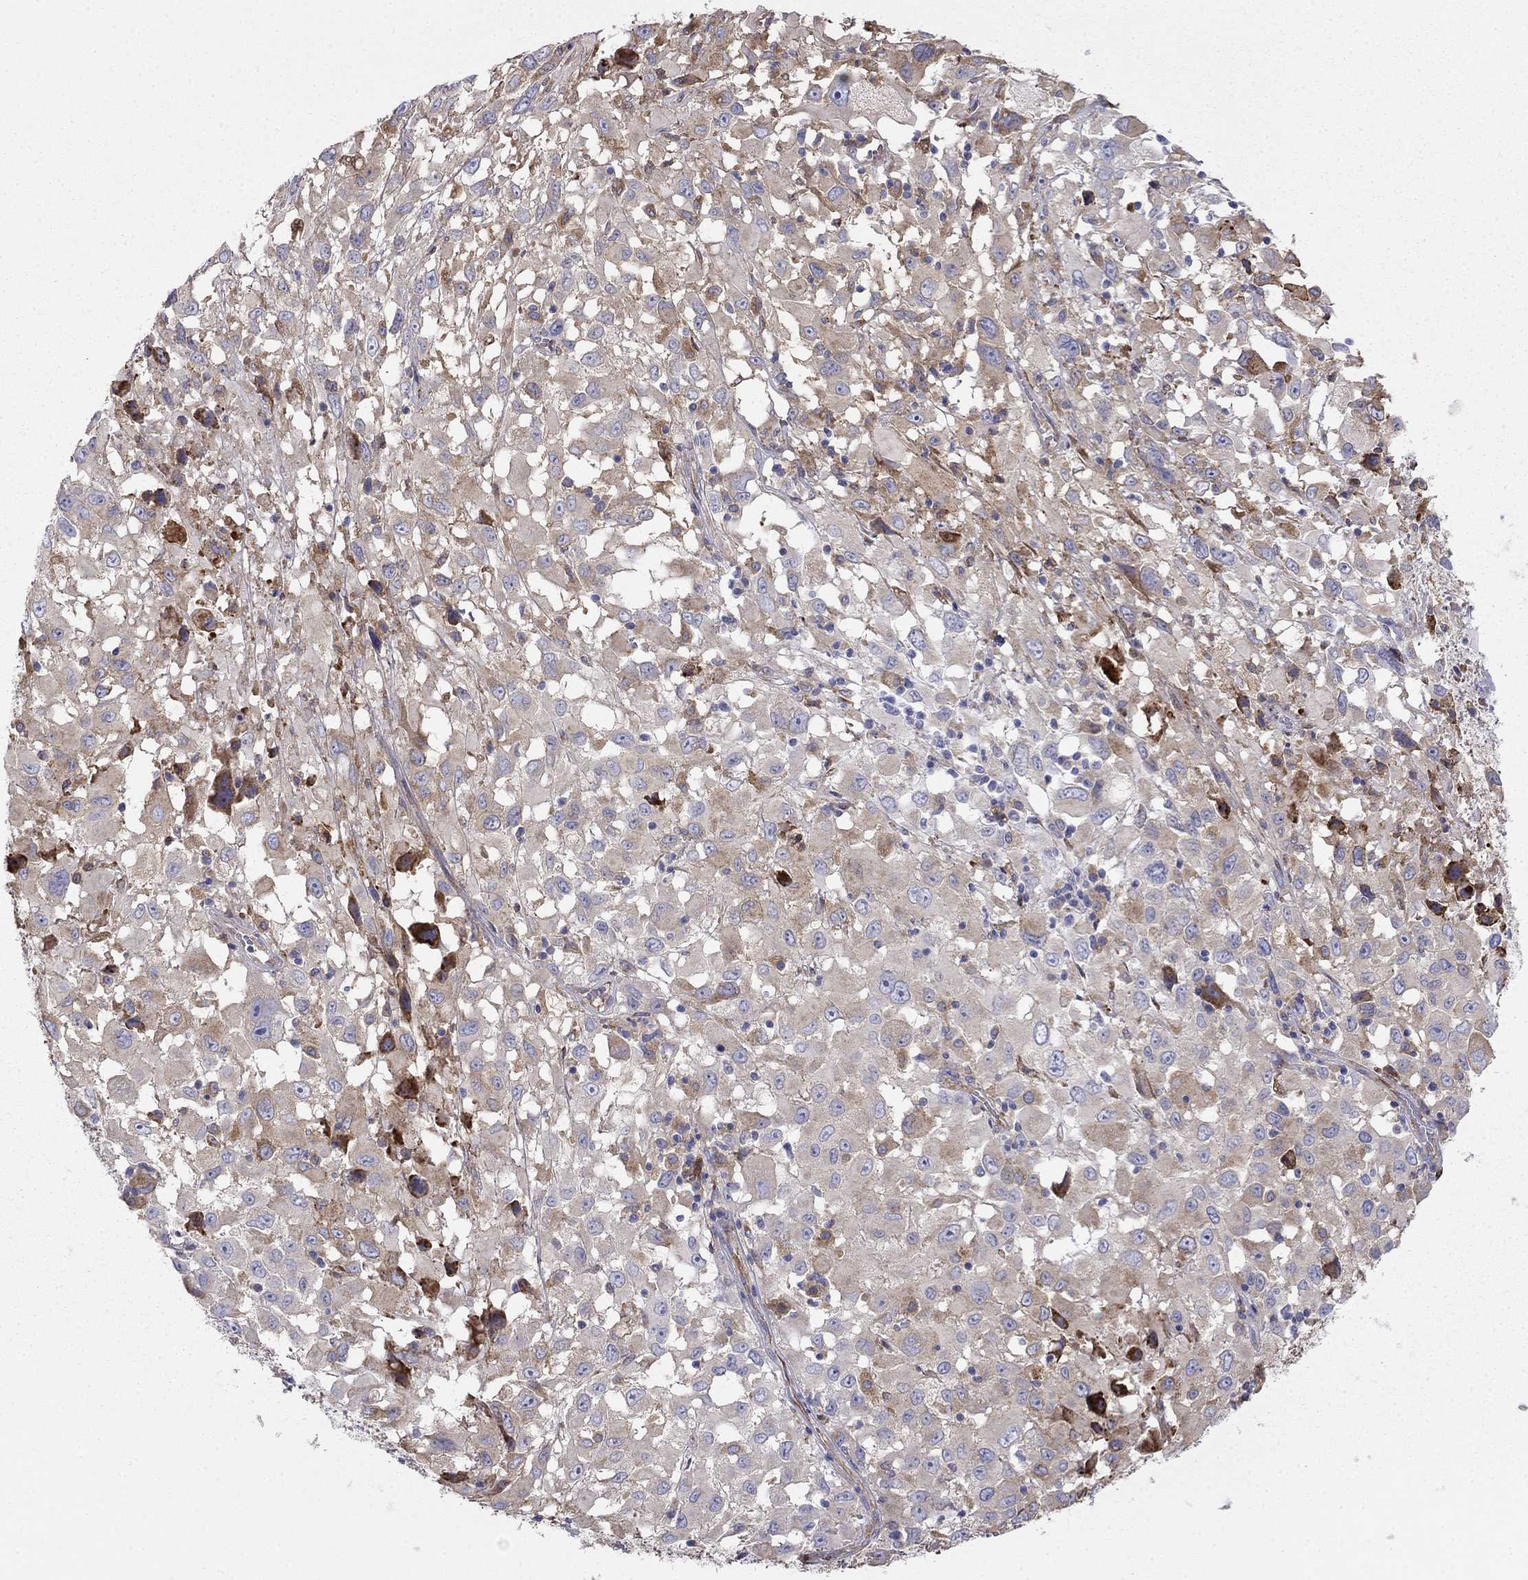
{"staining": {"intensity": "moderate", "quantity": "<25%", "location": "cytoplasmic/membranous"}, "tissue": "melanoma", "cell_type": "Tumor cells", "image_type": "cancer", "snomed": [{"axis": "morphology", "description": "Malignant melanoma, Metastatic site"}, {"axis": "topography", "description": "Soft tissue"}], "caption": "About <25% of tumor cells in melanoma reveal moderate cytoplasmic/membranous protein expression as visualized by brown immunohistochemical staining.", "gene": "LONRF2", "patient": {"sex": "male", "age": 50}}